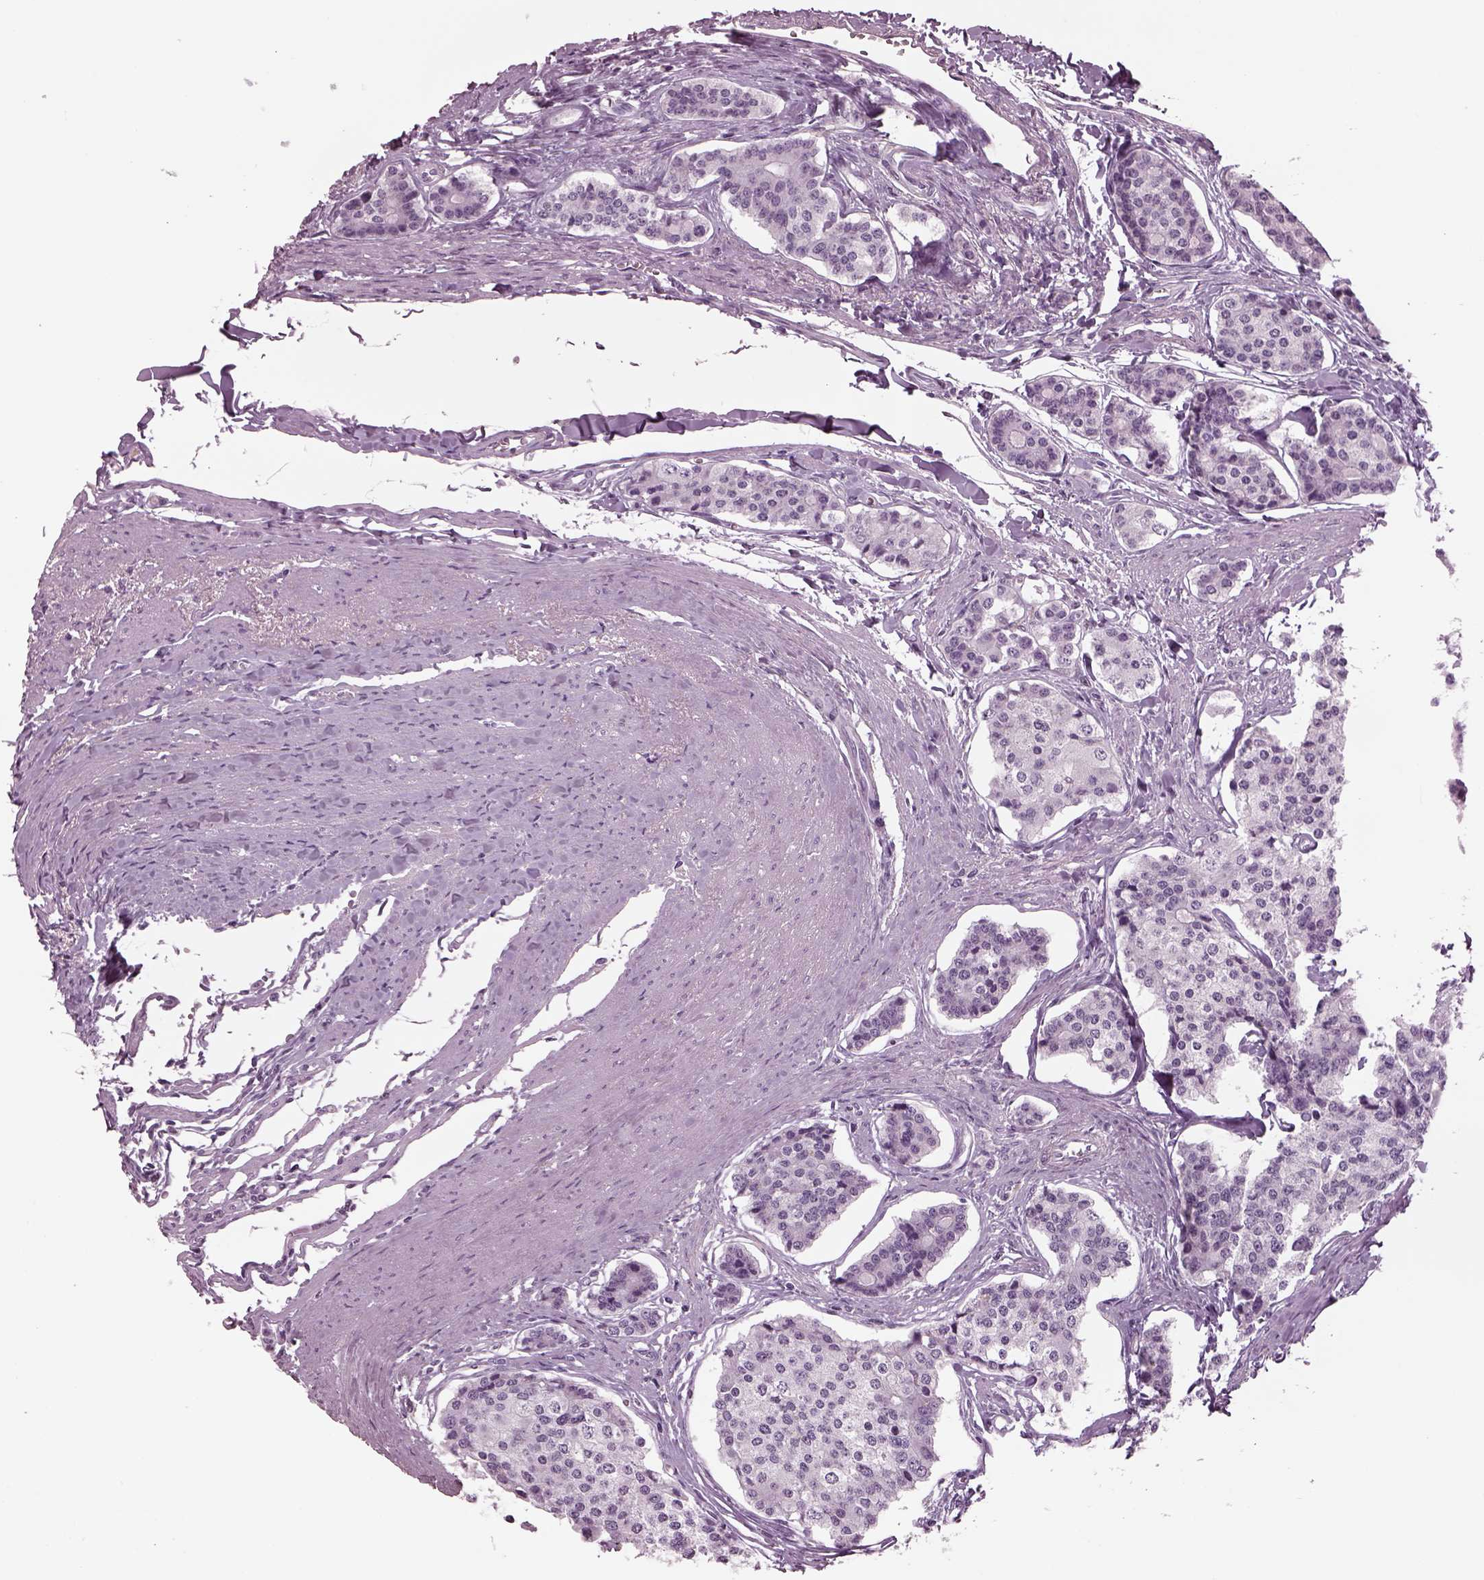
{"staining": {"intensity": "negative", "quantity": "none", "location": "none"}, "tissue": "carcinoid", "cell_type": "Tumor cells", "image_type": "cancer", "snomed": [{"axis": "morphology", "description": "Carcinoid, malignant, NOS"}, {"axis": "topography", "description": "Small intestine"}], "caption": "High magnification brightfield microscopy of carcinoid stained with DAB (brown) and counterstained with hematoxylin (blue): tumor cells show no significant staining. (DAB immunohistochemistry visualized using brightfield microscopy, high magnification).", "gene": "TPPP2", "patient": {"sex": "female", "age": 65}}